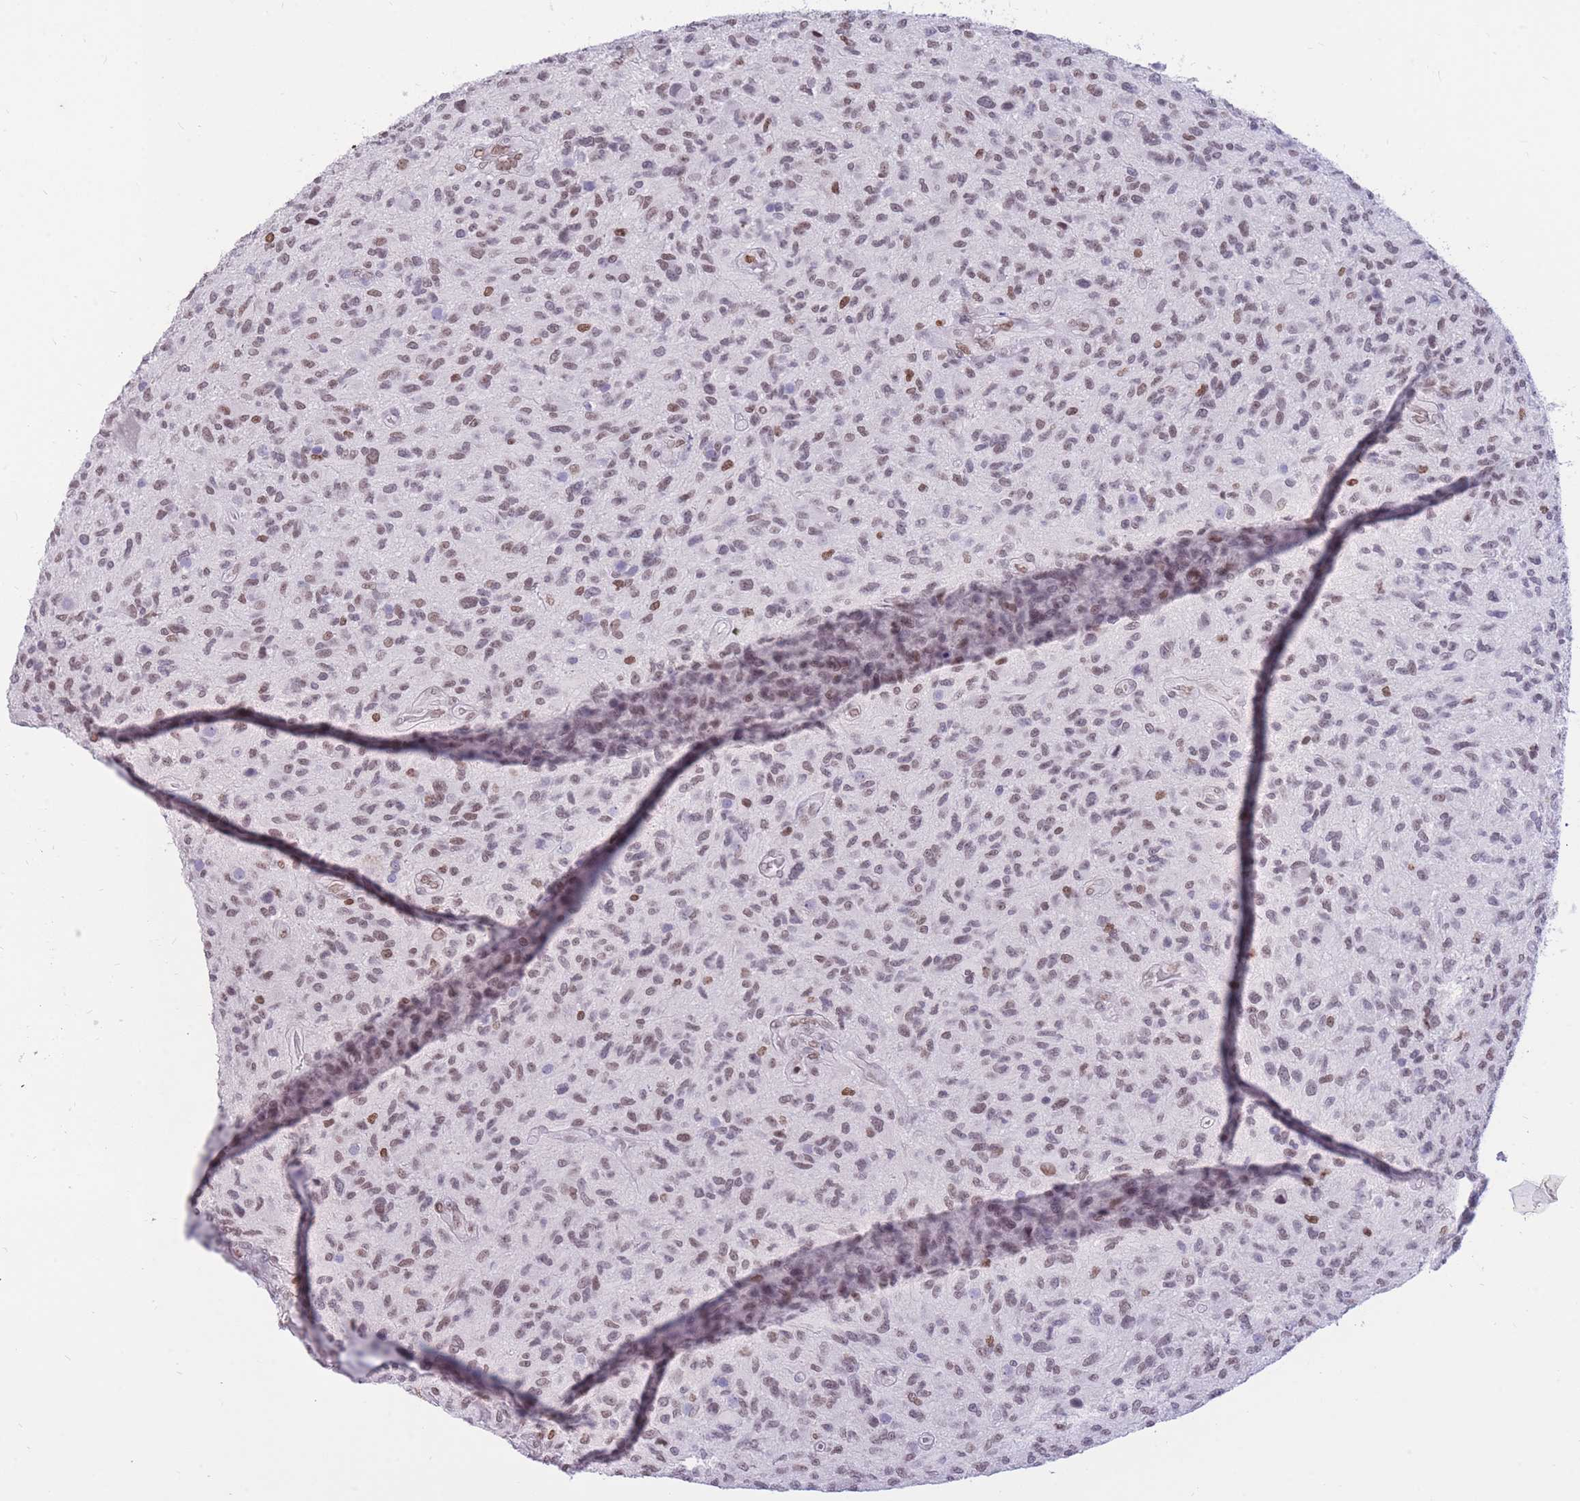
{"staining": {"intensity": "weak", "quantity": ">75%", "location": "nuclear"}, "tissue": "glioma", "cell_type": "Tumor cells", "image_type": "cancer", "snomed": [{"axis": "morphology", "description": "Glioma, malignant, High grade"}, {"axis": "topography", "description": "Brain"}], "caption": "Human malignant glioma (high-grade) stained with a brown dye demonstrates weak nuclear positive staining in approximately >75% of tumor cells.", "gene": "HMGN1", "patient": {"sex": "male", "age": 47}}